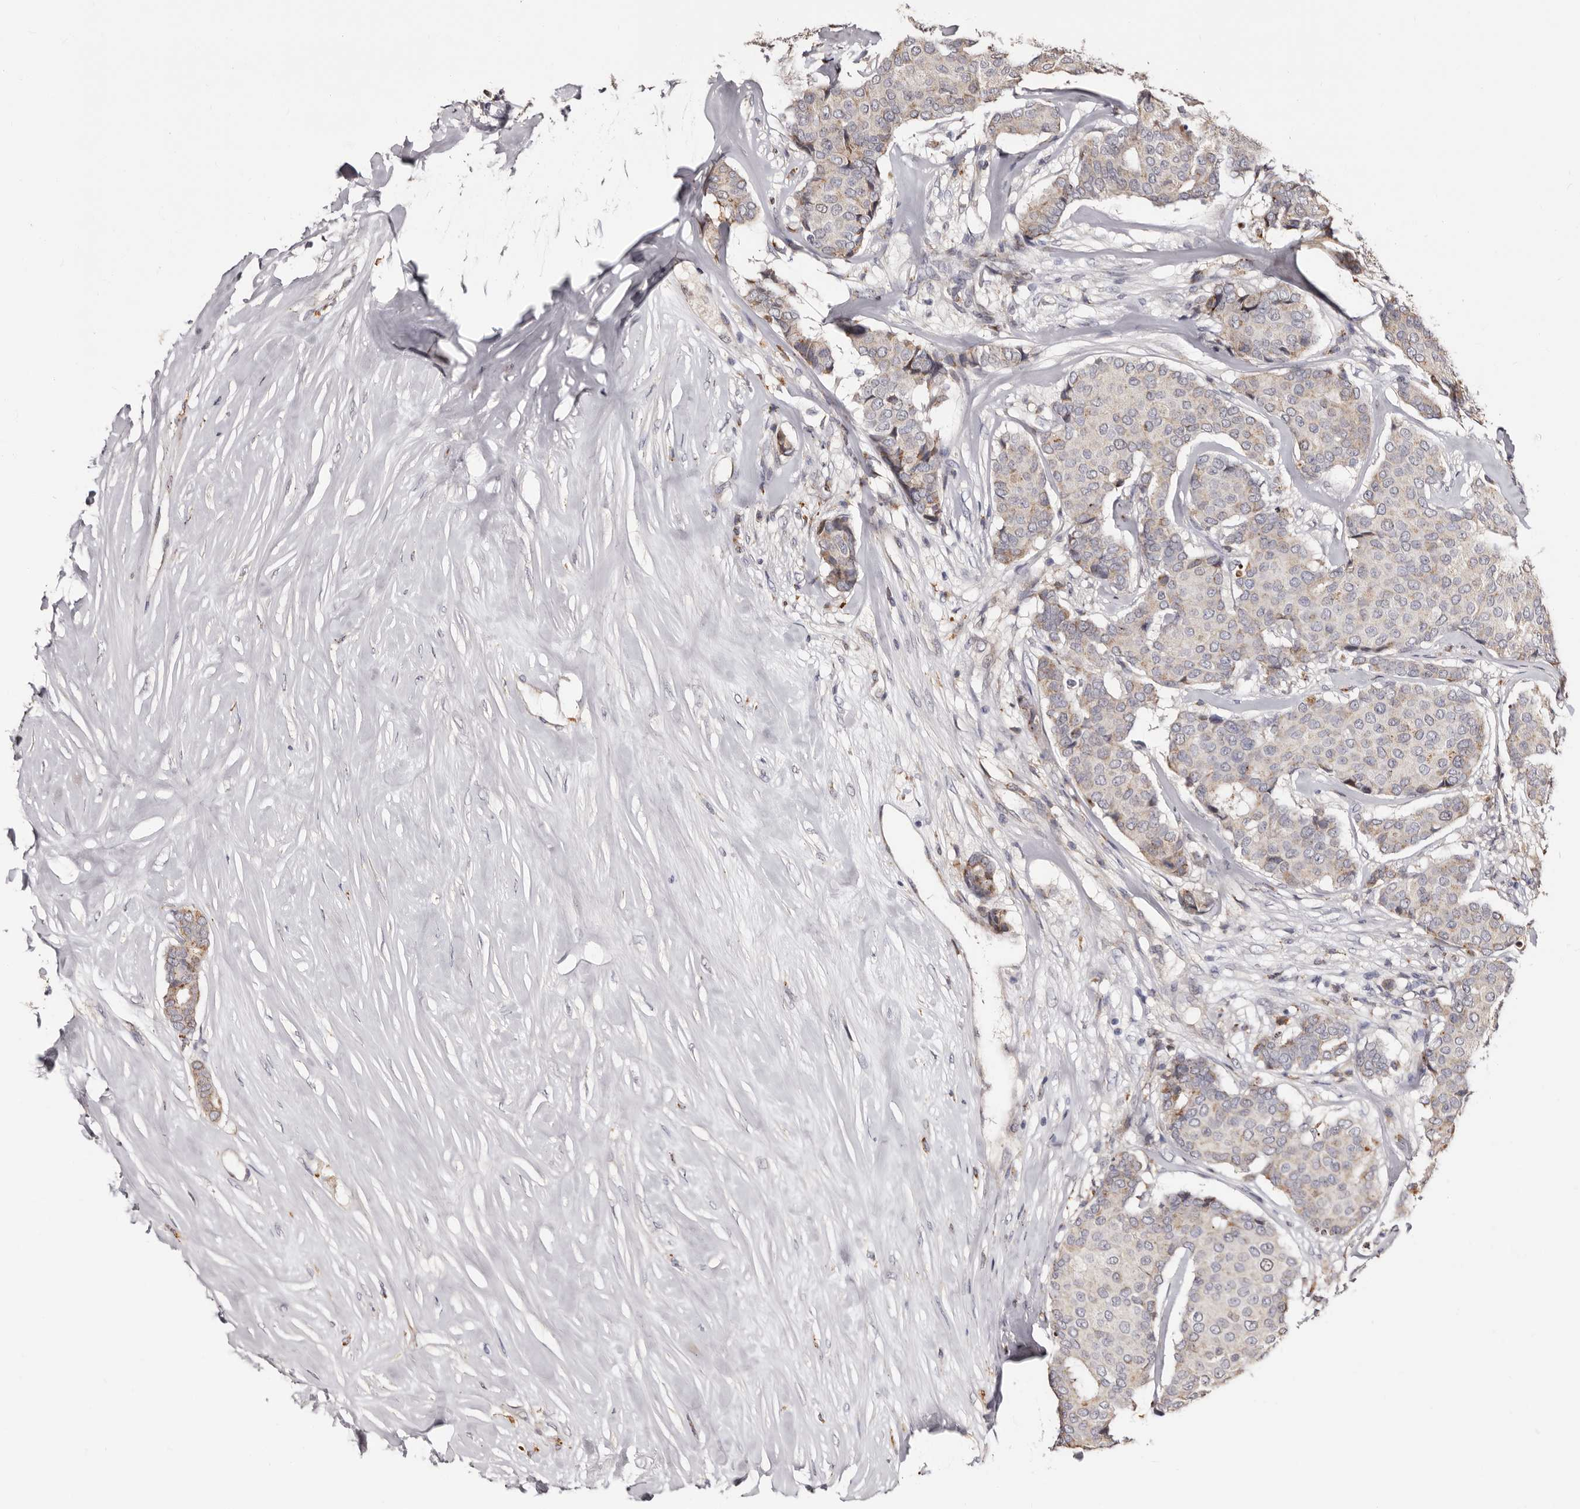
{"staining": {"intensity": "moderate", "quantity": "<25%", "location": "cytoplasmic/membranous"}, "tissue": "breast cancer", "cell_type": "Tumor cells", "image_type": "cancer", "snomed": [{"axis": "morphology", "description": "Duct carcinoma"}, {"axis": "topography", "description": "Breast"}], "caption": "An image of human breast infiltrating ductal carcinoma stained for a protein exhibits moderate cytoplasmic/membranous brown staining in tumor cells.", "gene": "PTAFR", "patient": {"sex": "female", "age": 75}}